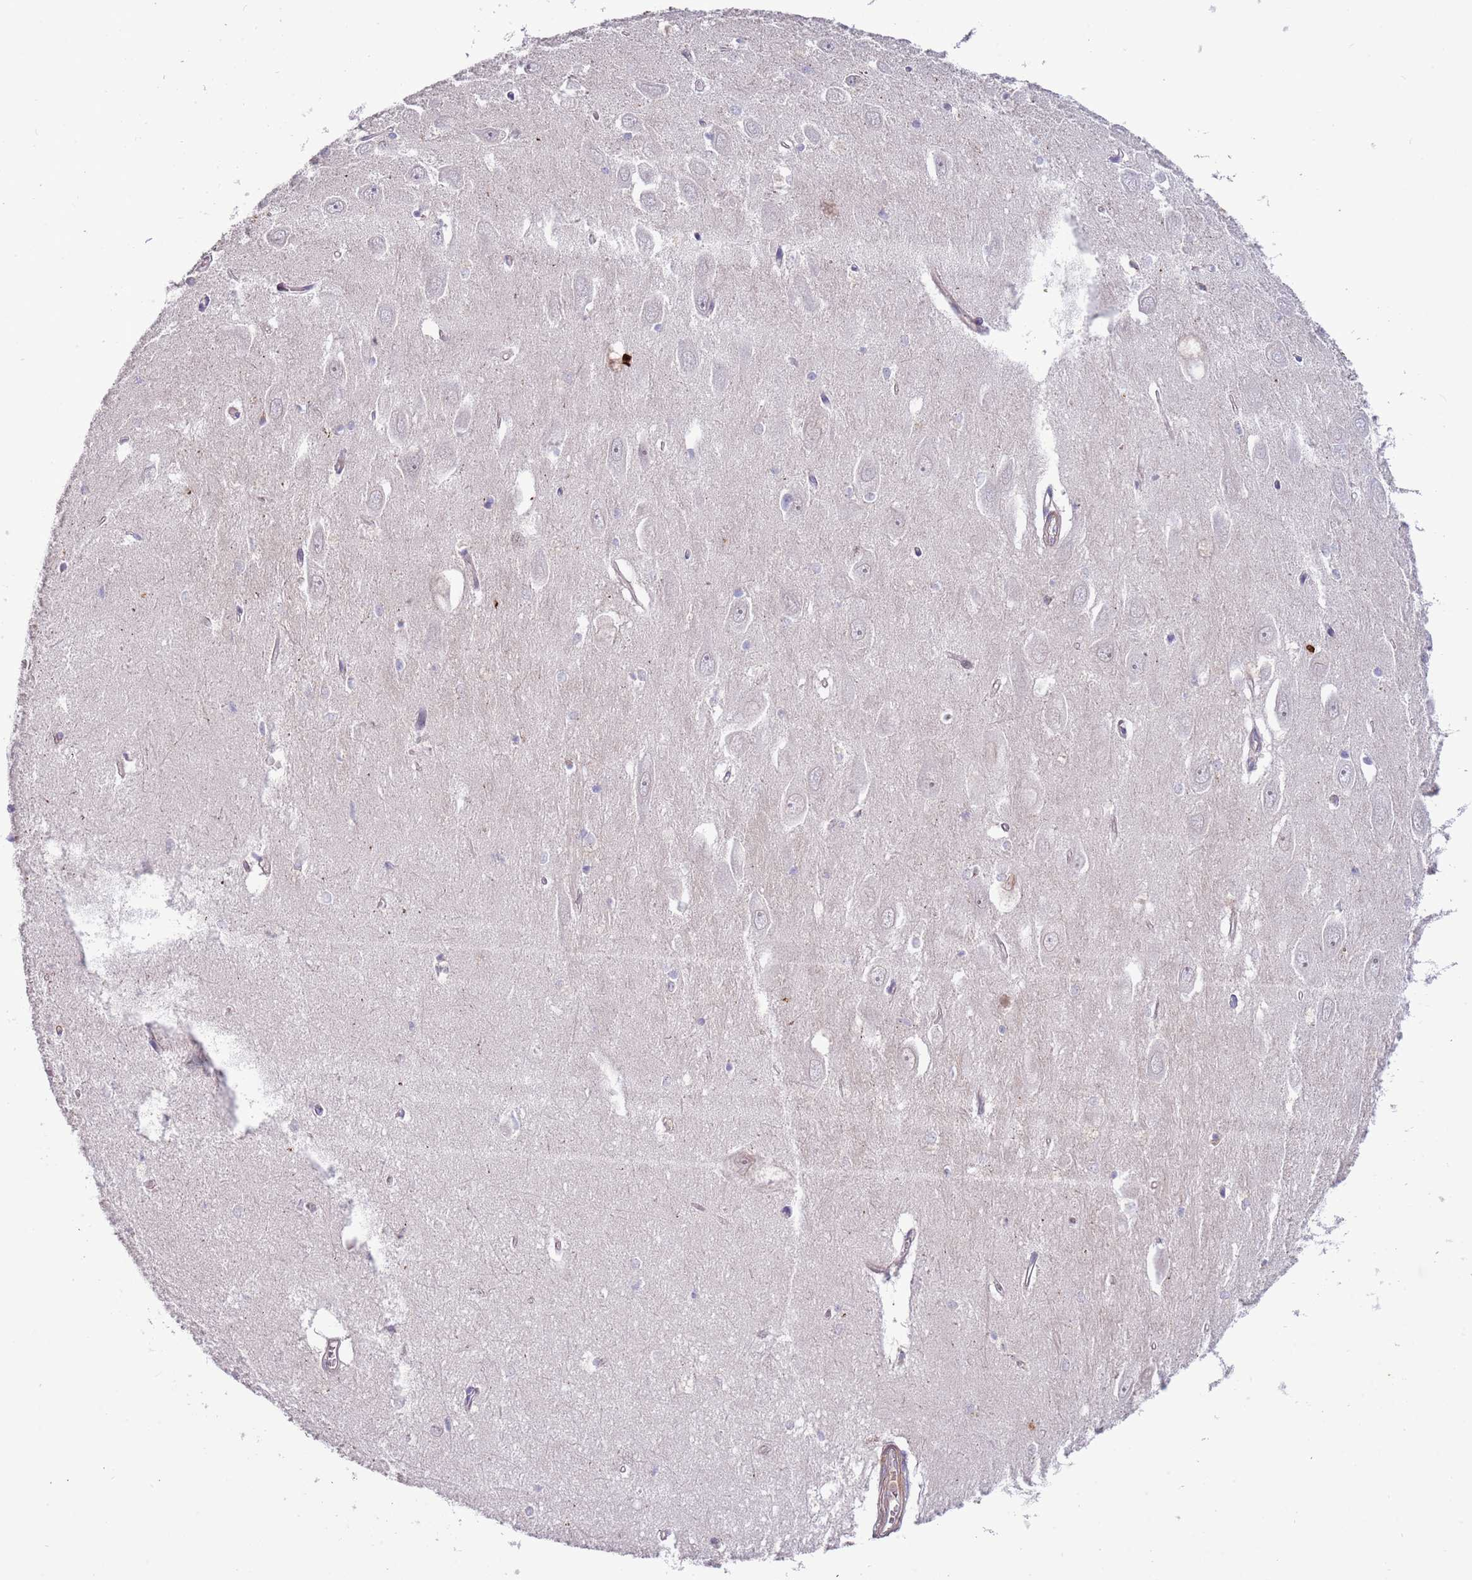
{"staining": {"intensity": "negative", "quantity": "none", "location": "none"}, "tissue": "hippocampus", "cell_type": "Glial cells", "image_type": "normal", "snomed": [{"axis": "morphology", "description": "Normal tissue, NOS"}, {"axis": "topography", "description": "Hippocampus"}], "caption": "This is an immunohistochemistry image of unremarkable hippocampus. There is no expression in glial cells.", "gene": "ITGB6", "patient": {"sex": "female", "age": 64}}